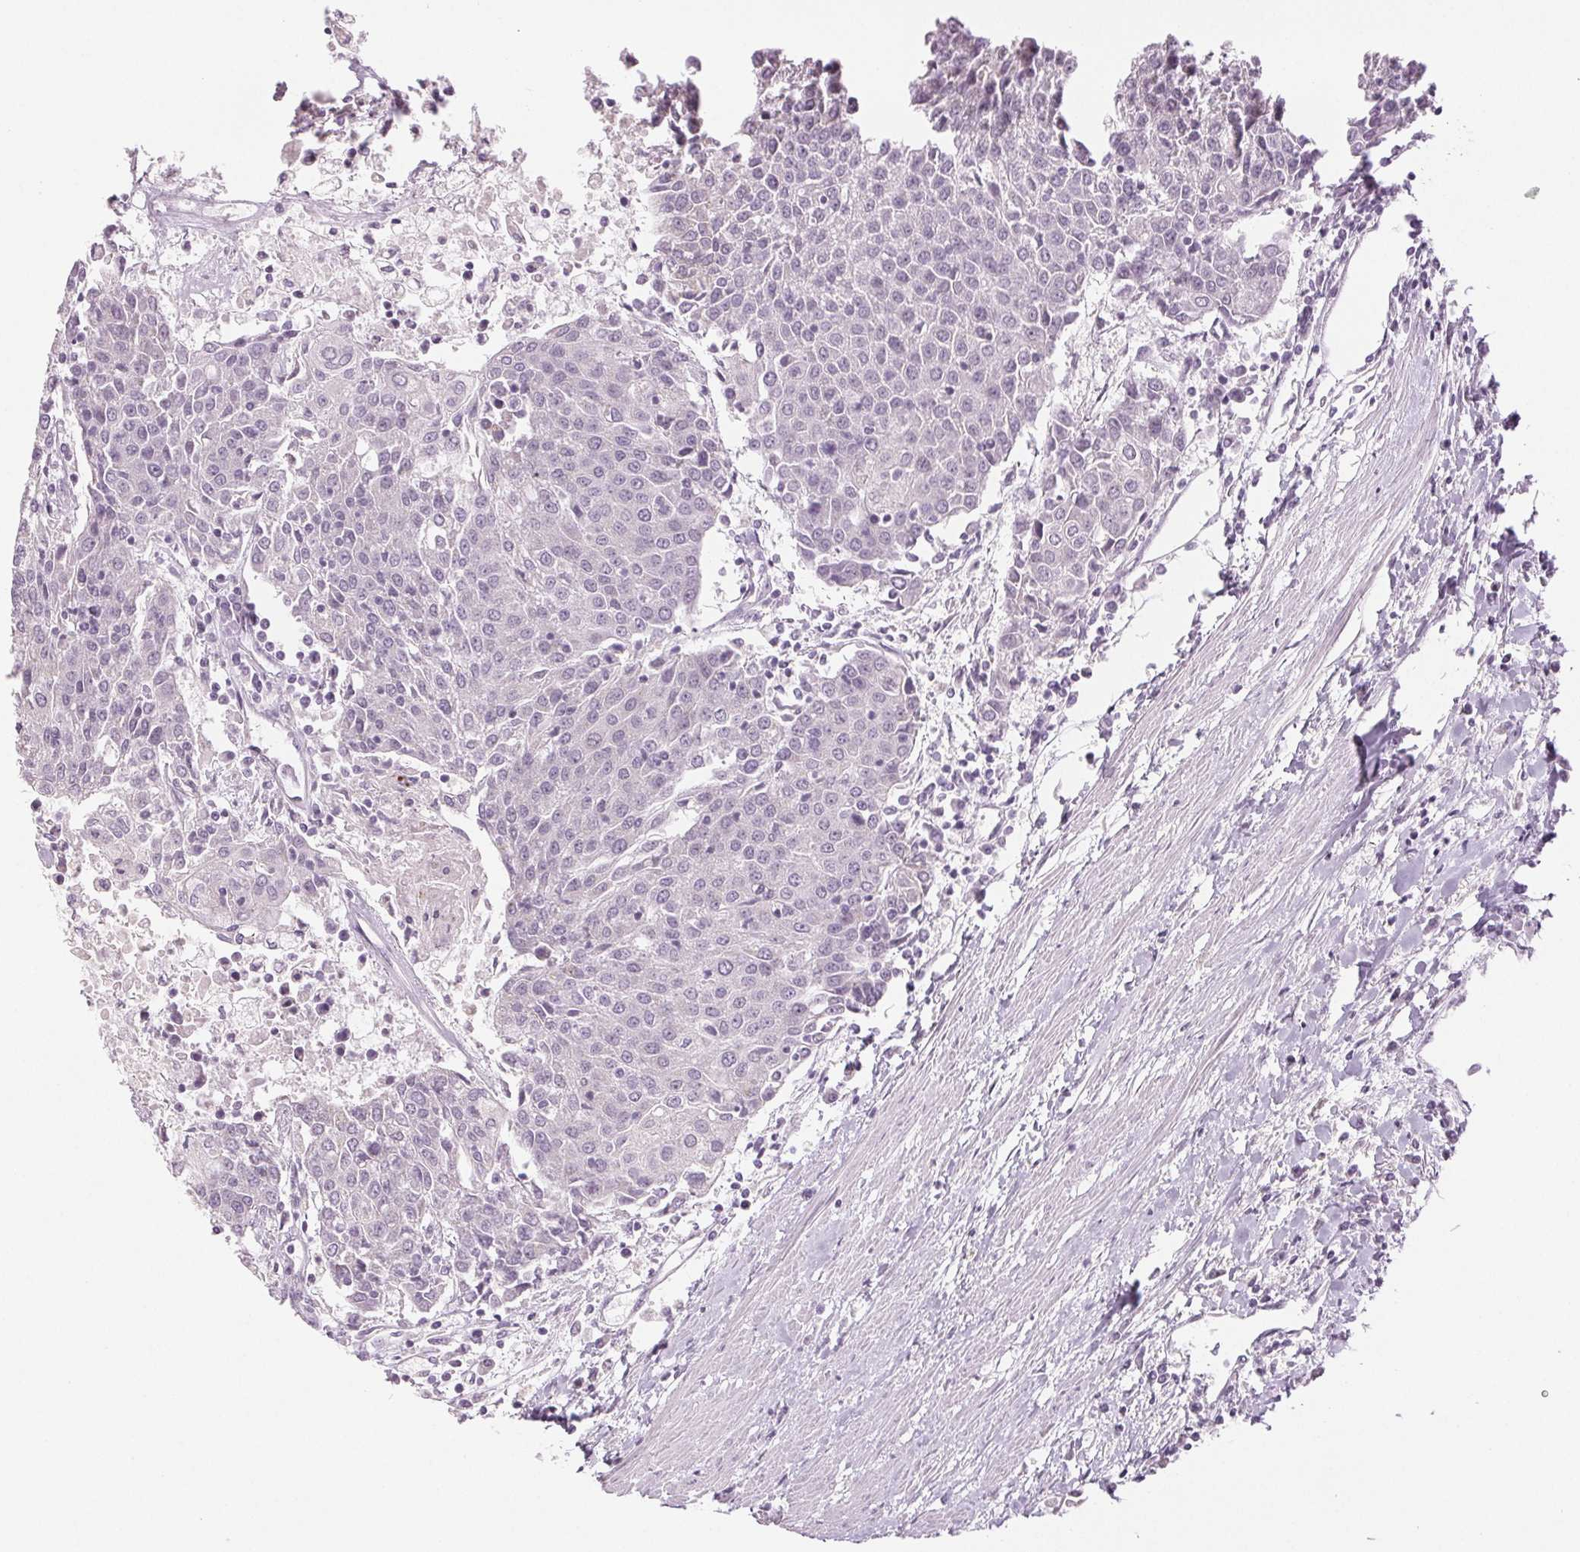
{"staining": {"intensity": "negative", "quantity": "none", "location": "none"}, "tissue": "urothelial cancer", "cell_type": "Tumor cells", "image_type": "cancer", "snomed": [{"axis": "morphology", "description": "Urothelial carcinoma, High grade"}, {"axis": "topography", "description": "Urinary bladder"}], "caption": "High magnification brightfield microscopy of urothelial cancer stained with DAB (3,3'-diaminobenzidine) (brown) and counterstained with hematoxylin (blue): tumor cells show no significant staining.", "gene": "EHHADH", "patient": {"sex": "female", "age": 85}}